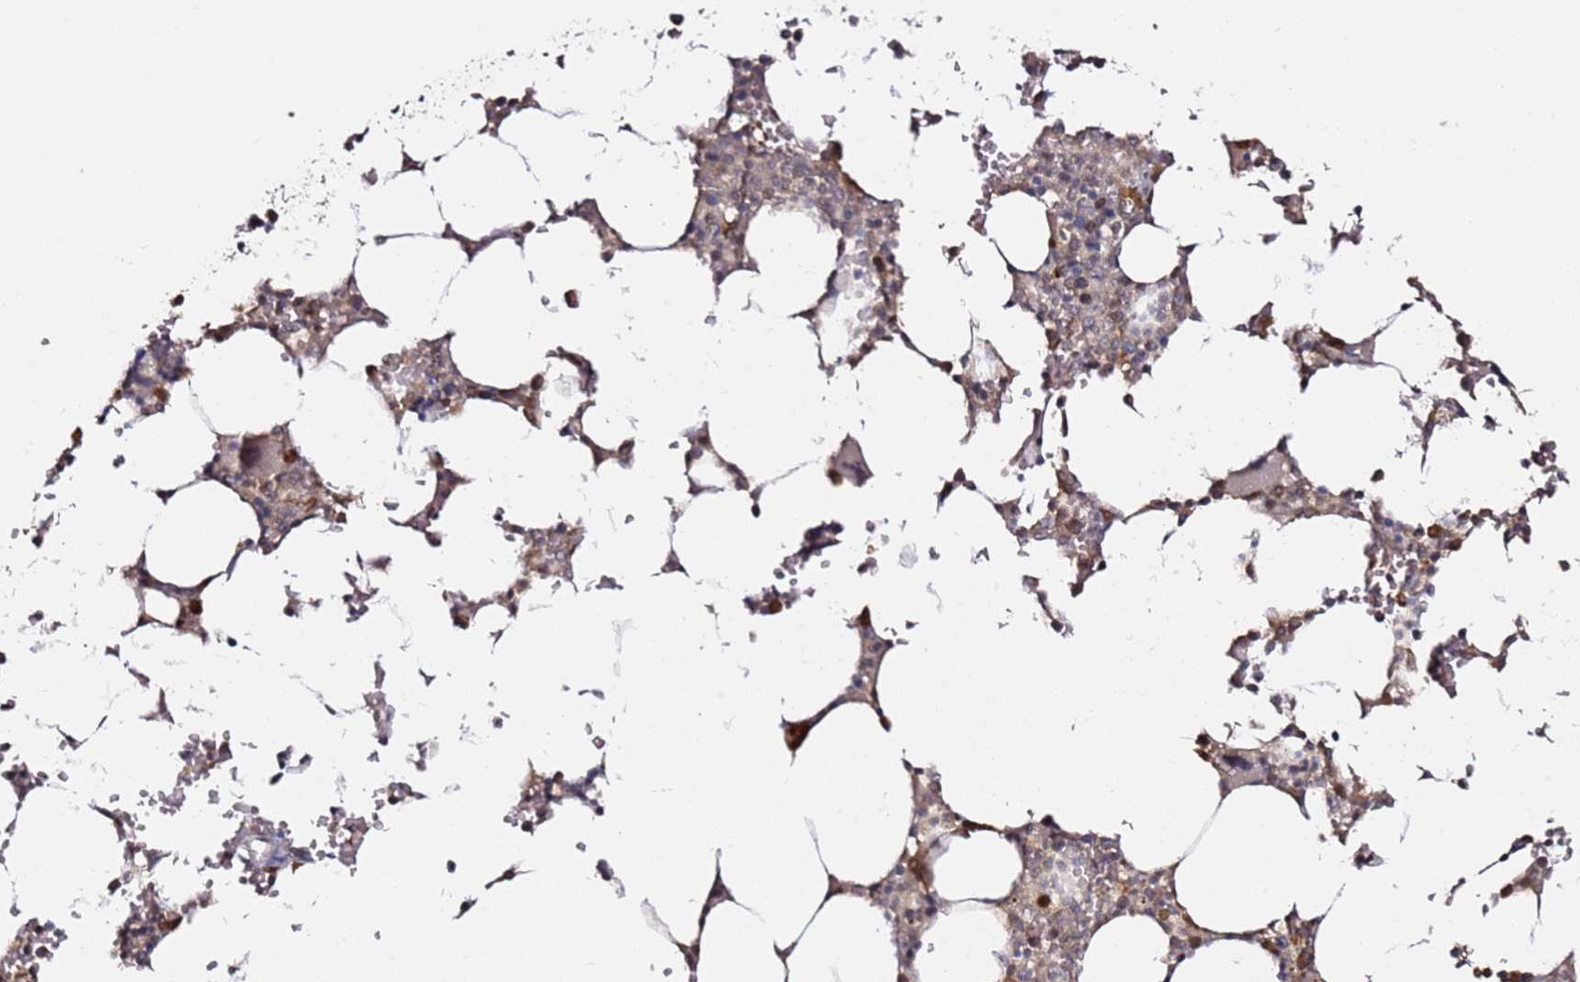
{"staining": {"intensity": "strong", "quantity": "<25%", "location": "cytoplasmic/membranous,nuclear"}, "tissue": "bone marrow", "cell_type": "Hematopoietic cells", "image_type": "normal", "snomed": [{"axis": "morphology", "description": "Normal tissue, NOS"}, {"axis": "topography", "description": "Bone marrow"}], "caption": "Hematopoietic cells demonstrate medium levels of strong cytoplasmic/membranous,nuclear expression in approximately <25% of cells in unremarkable bone marrow. Nuclei are stained in blue.", "gene": "RGS18", "patient": {"sex": "male", "age": 64}}